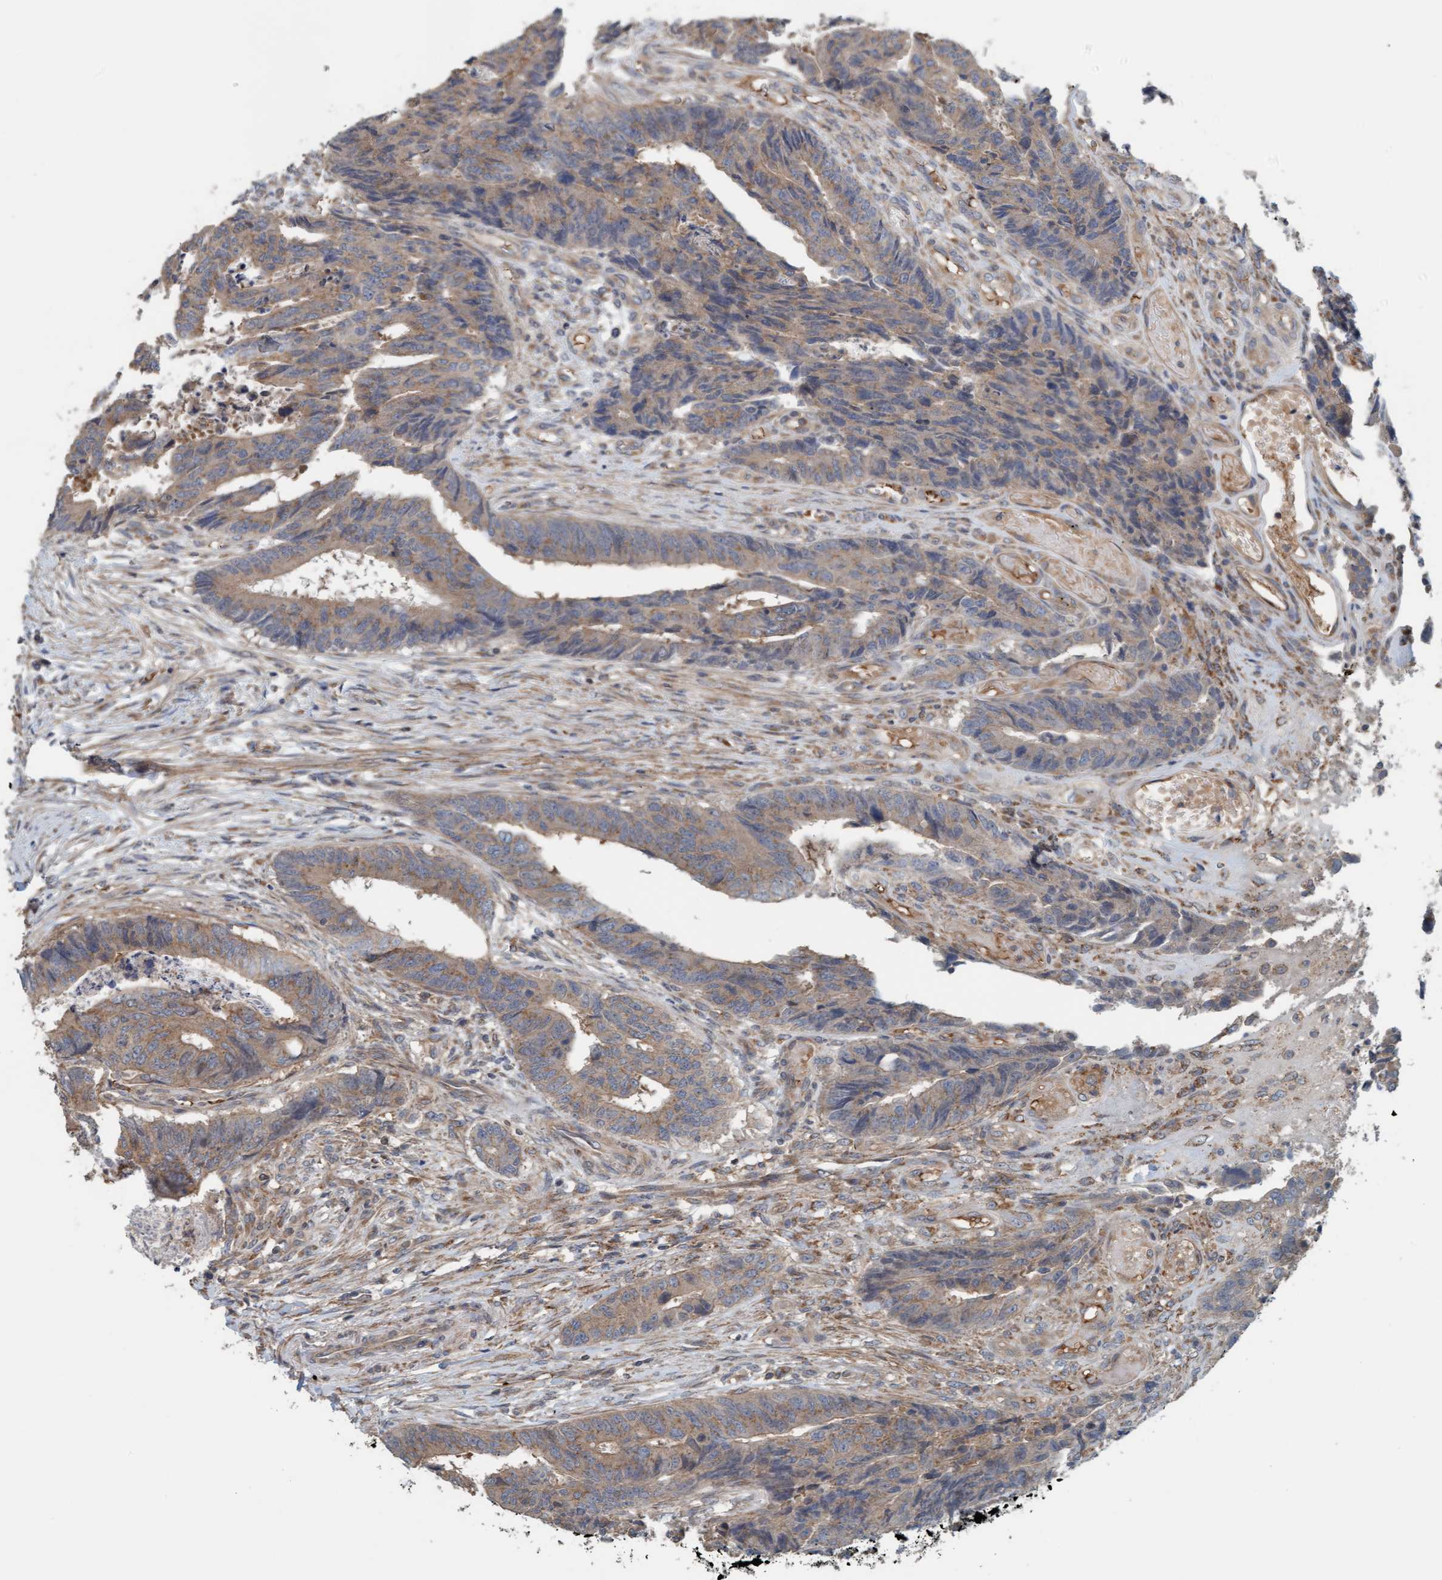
{"staining": {"intensity": "weak", "quantity": ">75%", "location": "cytoplasmic/membranous"}, "tissue": "colorectal cancer", "cell_type": "Tumor cells", "image_type": "cancer", "snomed": [{"axis": "morphology", "description": "Adenocarcinoma, NOS"}, {"axis": "topography", "description": "Rectum"}], "caption": "Protein analysis of colorectal cancer (adenocarcinoma) tissue exhibits weak cytoplasmic/membranous staining in approximately >75% of tumor cells.", "gene": "UBAP1", "patient": {"sex": "male", "age": 84}}